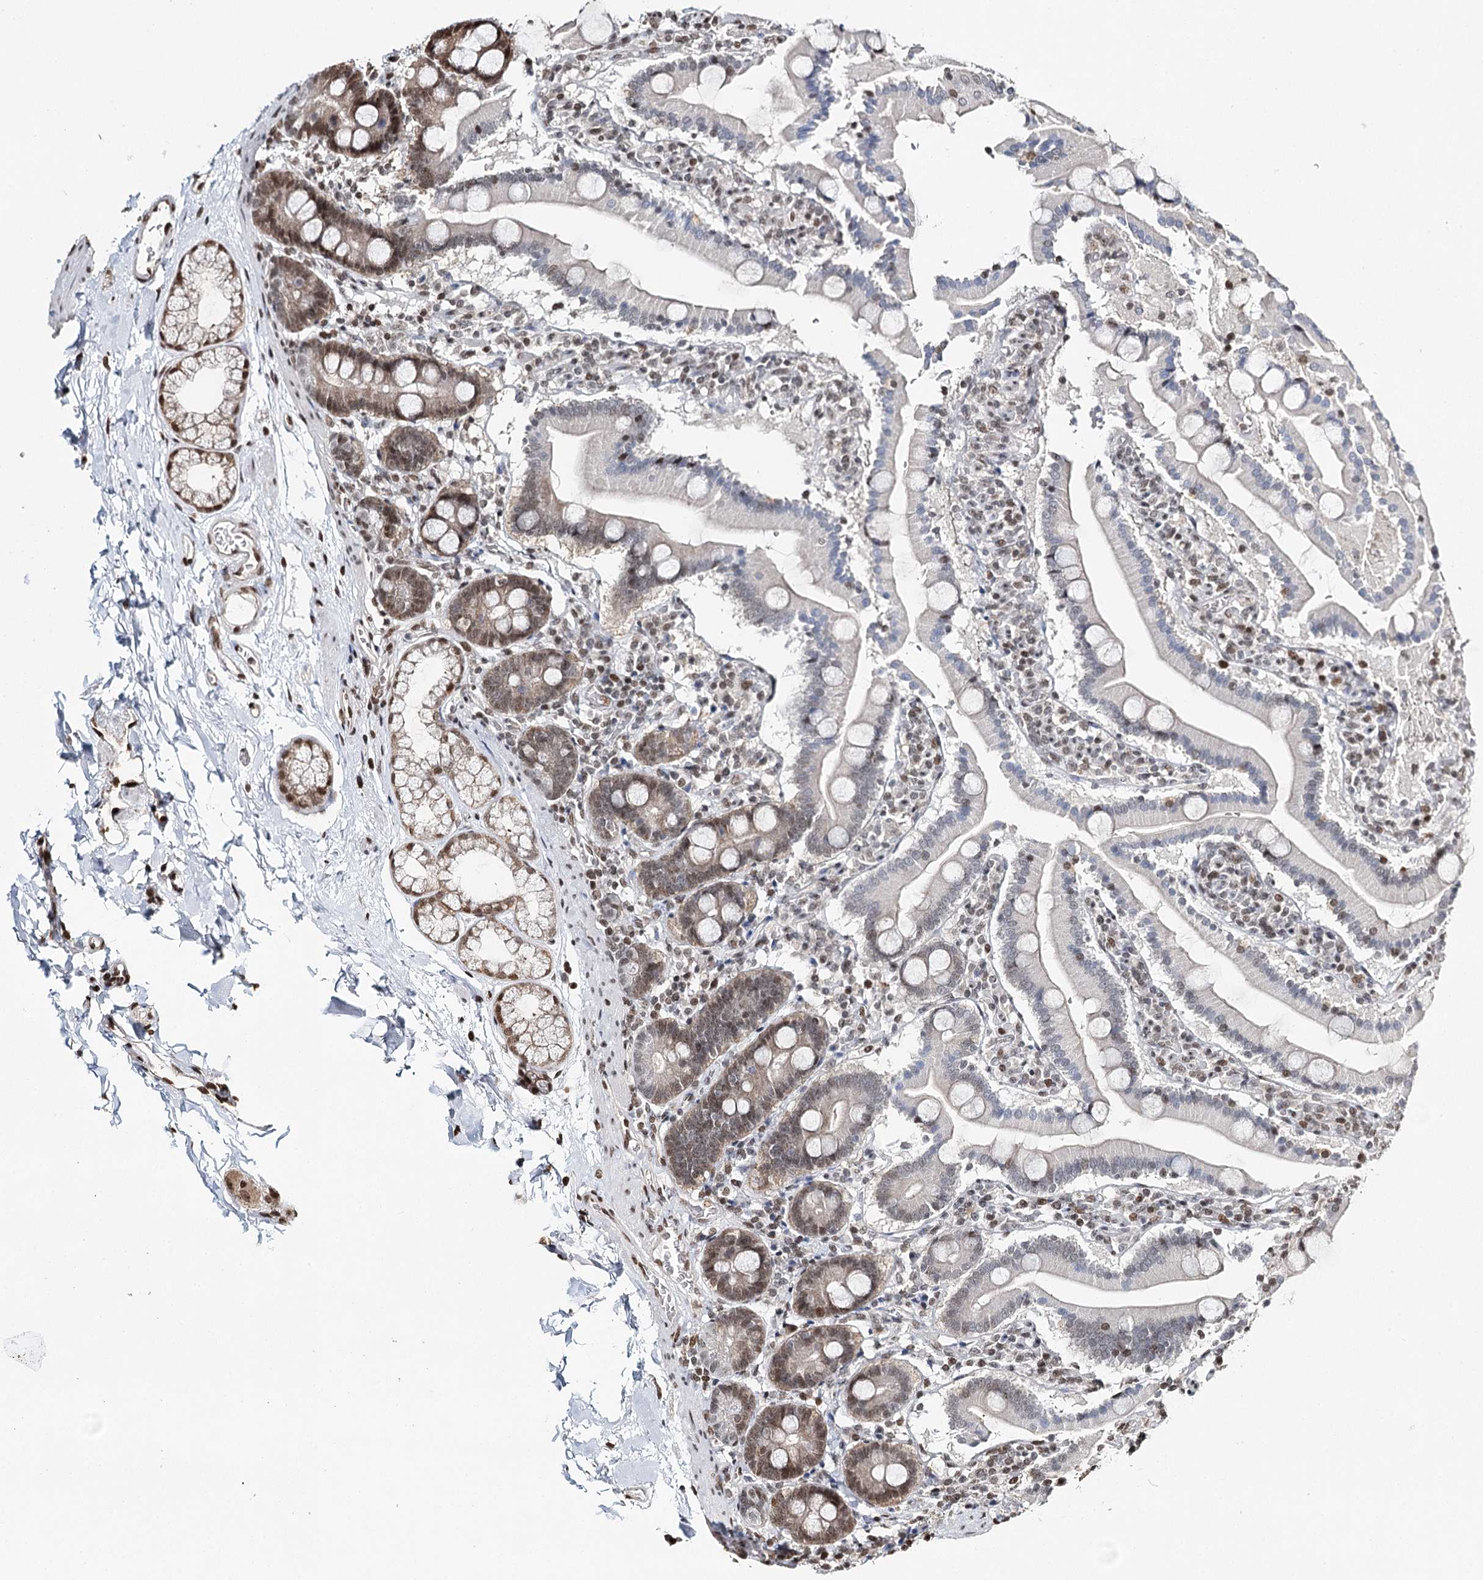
{"staining": {"intensity": "moderate", "quantity": "25%-75%", "location": "nuclear"}, "tissue": "duodenum", "cell_type": "Glandular cells", "image_type": "normal", "snomed": [{"axis": "morphology", "description": "Normal tissue, NOS"}, {"axis": "topography", "description": "Duodenum"}], "caption": "Duodenum stained with a brown dye reveals moderate nuclear positive staining in approximately 25%-75% of glandular cells.", "gene": "RPS27A", "patient": {"sex": "male", "age": 55}}